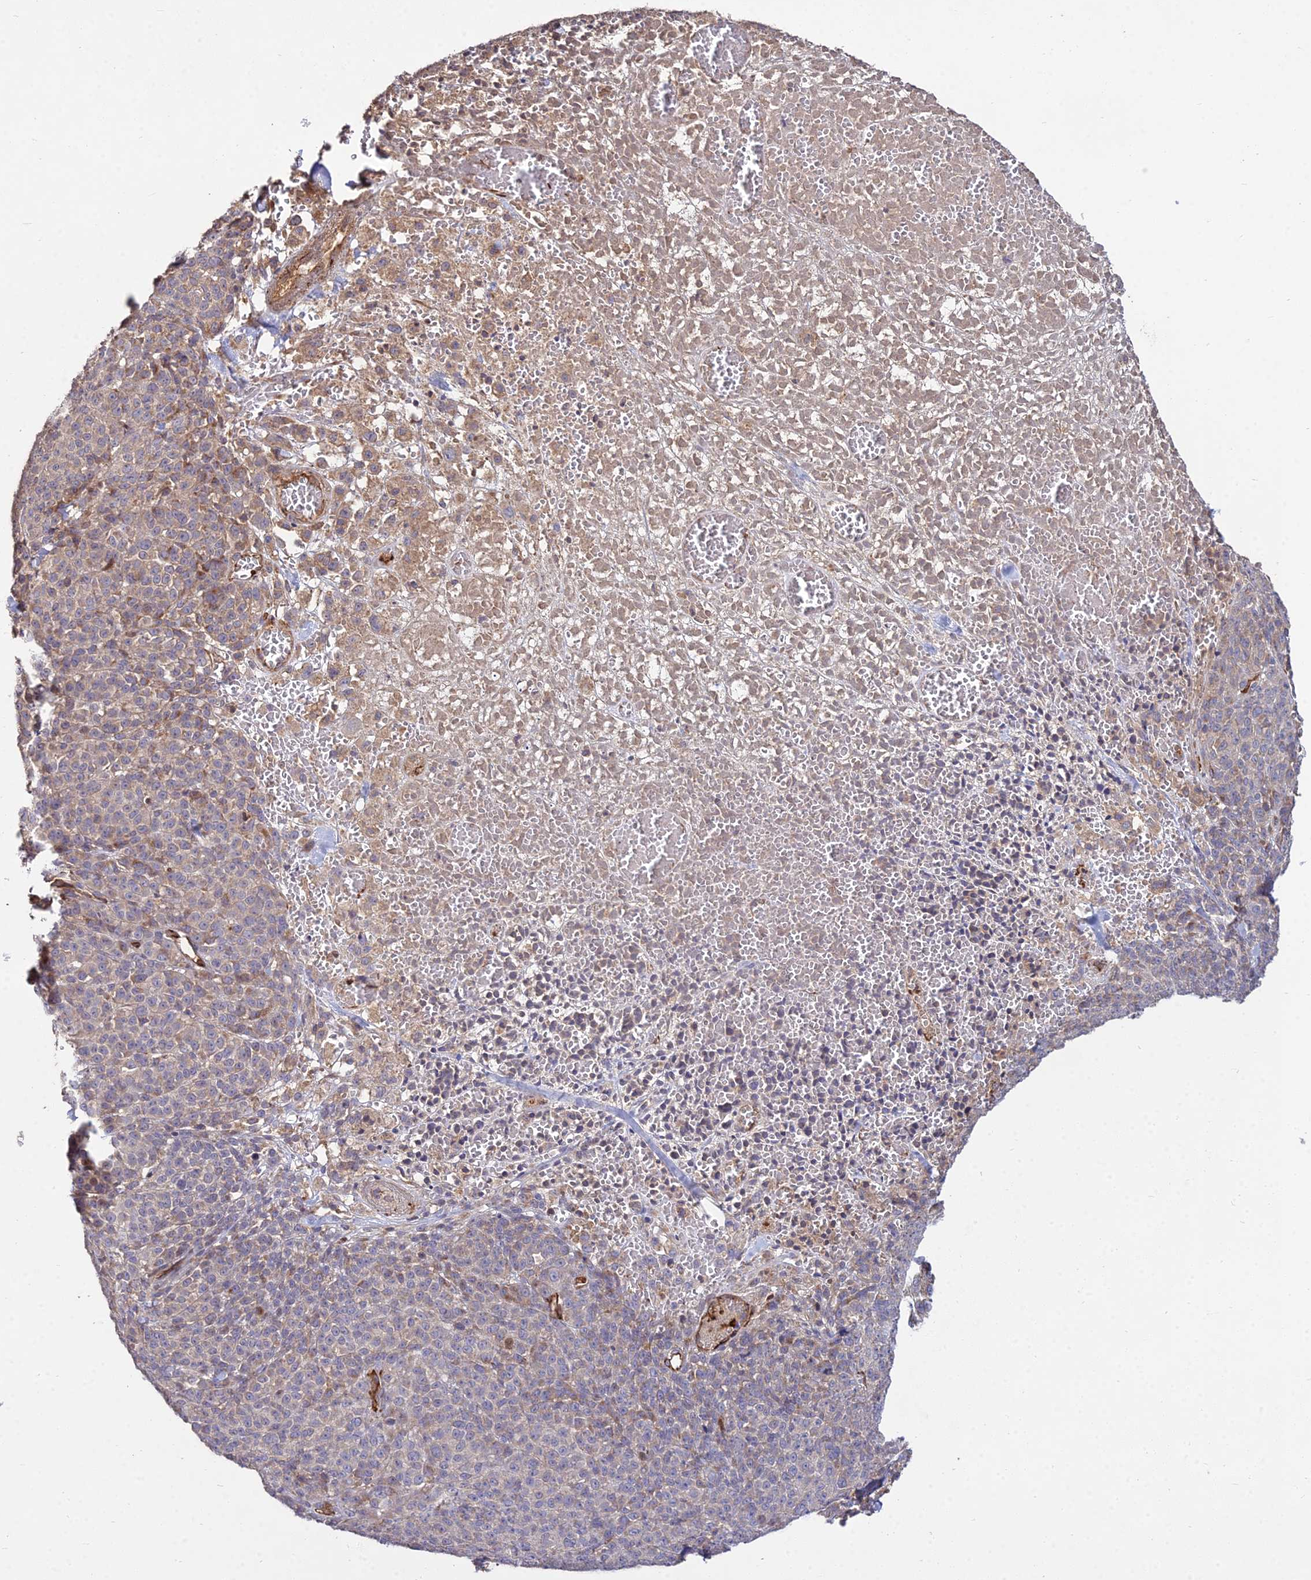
{"staining": {"intensity": "weak", "quantity": "25%-75%", "location": "cytoplasmic/membranous"}, "tissue": "melanoma", "cell_type": "Tumor cells", "image_type": "cancer", "snomed": [{"axis": "morphology", "description": "Normal tissue, NOS"}, {"axis": "morphology", "description": "Malignant melanoma, NOS"}, {"axis": "topography", "description": "Skin"}], "caption": "Melanoma tissue demonstrates weak cytoplasmic/membranous expression in approximately 25%-75% of tumor cells (DAB IHC, brown staining for protein, blue staining for nuclei).", "gene": "GRTP1", "patient": {"sex": "female", "age": 34}}